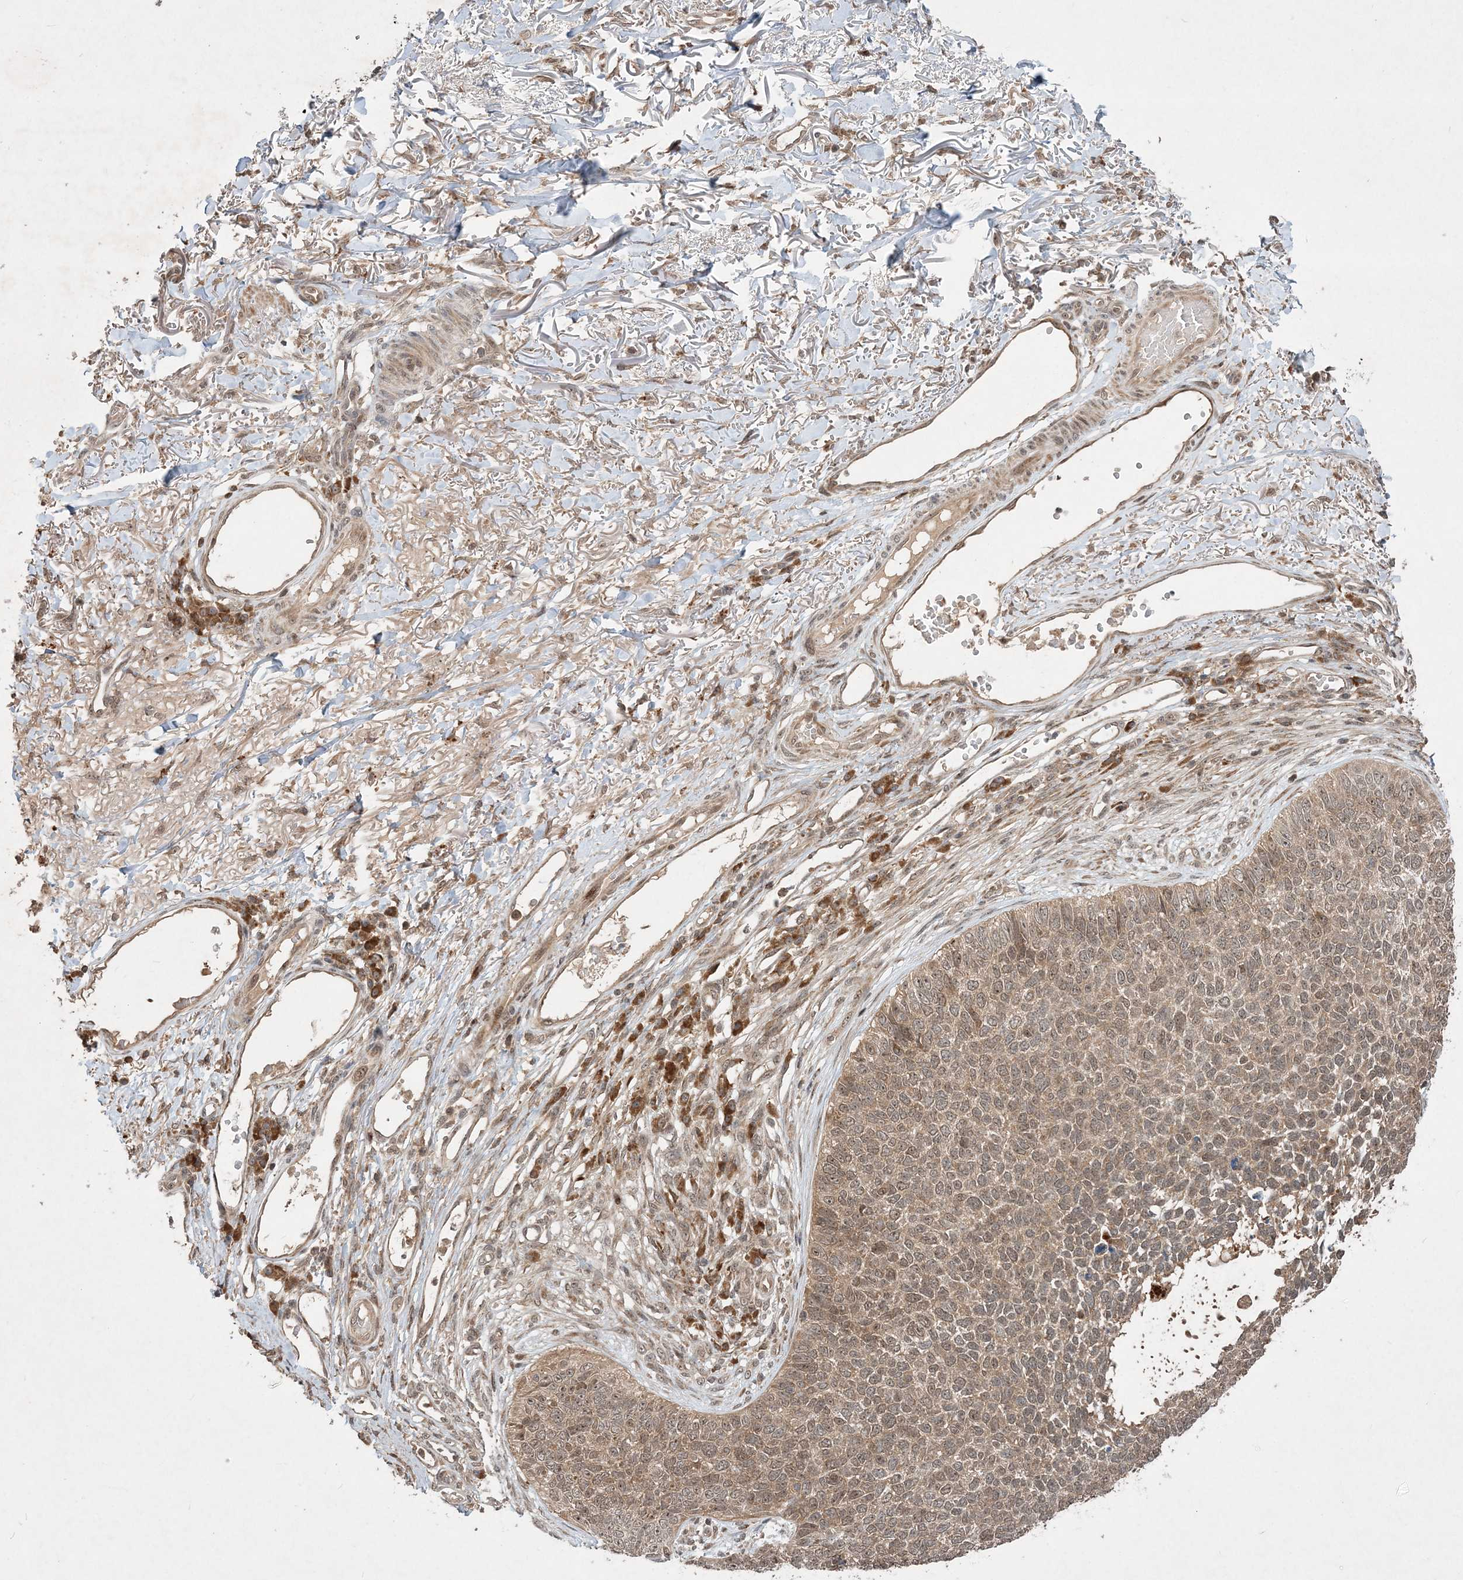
{"staining": {"intensity": "weak", "quantity": ">75%", "location": "cytoplasmic/membranous,nuclear"}, "tissue": "skin cancer", "cell_type": "Tumor cells", "image_type": "cancer", "snomed": [{"axis": "morphology", "description": "Basal cell carcinoma"}, {"axis": "topography", "description": "Skin"}], "caption": "Skin basal cell carcinoma tissue exhibits weak cytoplasmic/membranous and nuclear positivity in approximately >75% of tumor cells, visualized by immunohistochemistry.", "gene": "UBR3", "patient": {"sex": "female", "age": 84}}